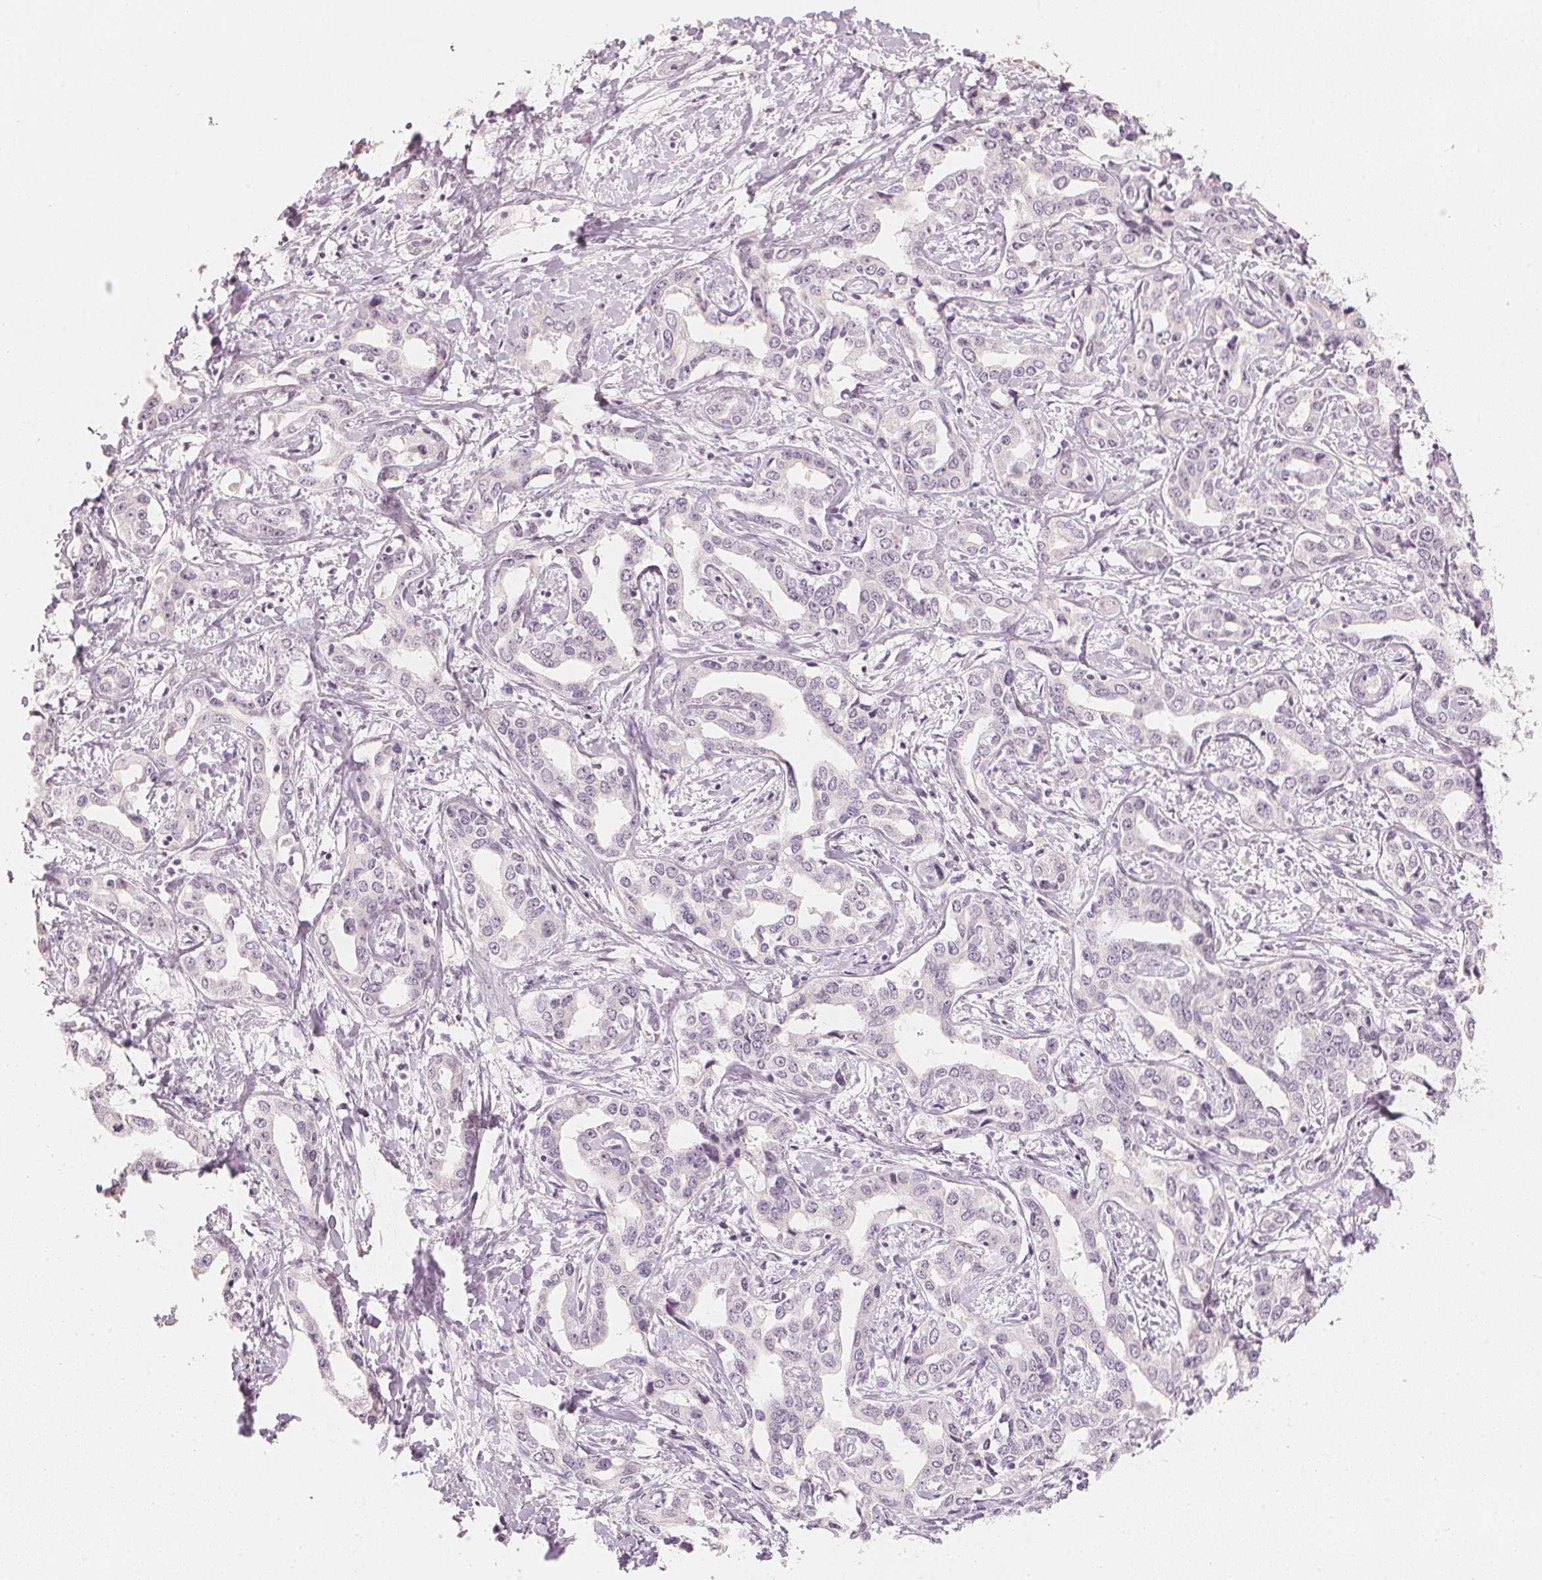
{"staining": {"intensity": "negative", "quantity": "none", "location": "none"}, "tissue": "liver cancer", "cell_type": "Tumor cells", "image_type": "cancer", "snomed": [{"axis": "morphology", "description": "Cholangiocarcinoma"}, {"axis": "topography", "description": "Liver"}], "caption": "There is no significant expression in tumor cells of liver cancer. Brightfield microscopy of immunohistochemistry (IHC) stained with DAB (brown) and hematoxylin (blue), captured at high magnification.", "gene": "CALB1", "patient": {"sex": "male", "age": 59}}